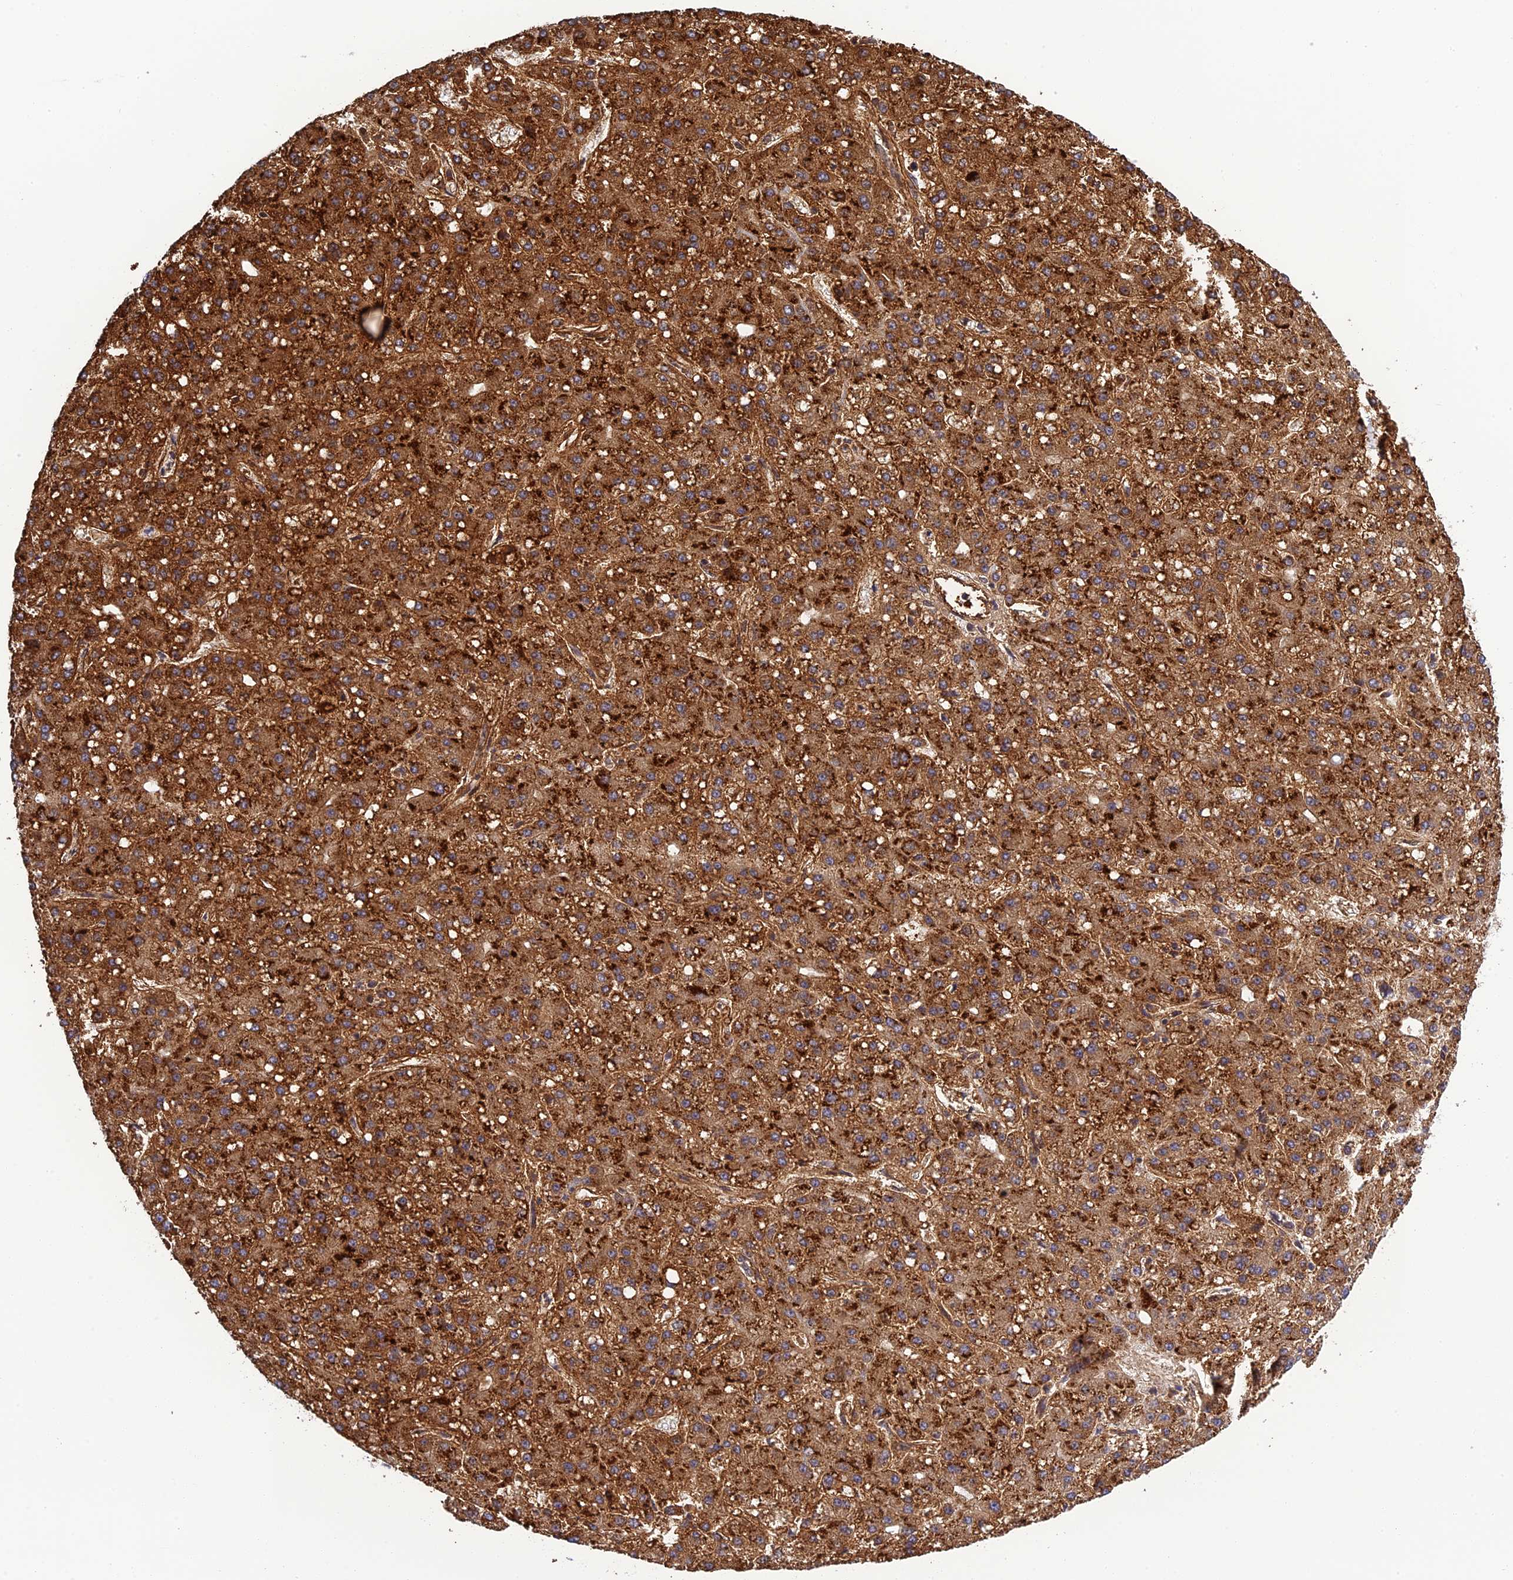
{"staining": {"intensity": "strong", "quantity": ">75%", "location": "cytoplasmic/membranous"}, "tissue": "liver cancer", "cell_type": "Tumor cells", "image_type": "cancer", "snomed": [{"axis": "morphology", "description": "Carcinoma, Hepatocellular, NOS"}, {"axis": "topography", "description": "Liver"}], "caption": "IHC photomicrograph of neoplastic tissue: liver hepatocellular carcinoma stained using immunohistochemistry (IHC) exhibits high levels of strong protein expression localized specifically in the cytoplasmic/membranous of tumor cells, appearing as a cytoplasmic/membranous brown color.", "gene": "REXO1", "patient": {"sex": "male", "age": 67}}